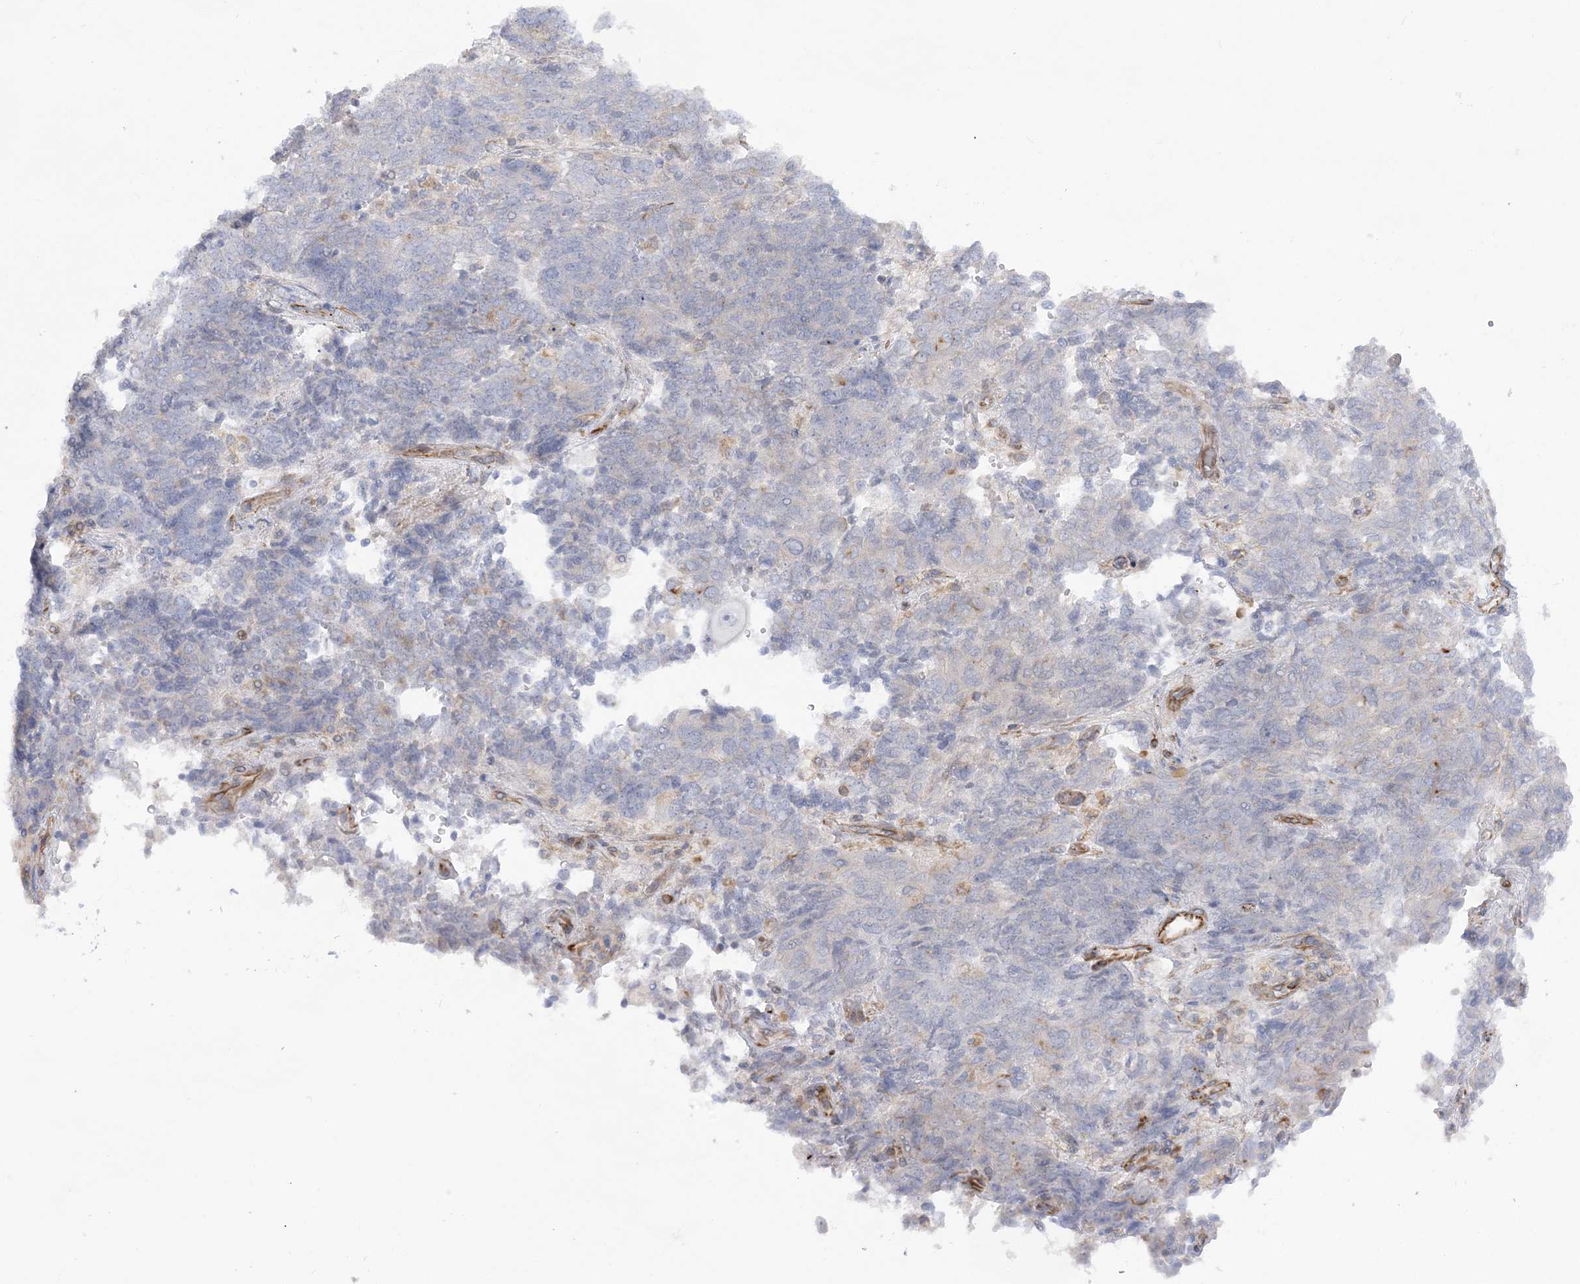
{"staining": {"intensity": "negative", "quantity": "none", "location": "none"}, "tissue": "endometrial cancer", "cell_type": "Tumor cells", "image_type": "cancer", "snomed": [{"axis": "morphology", "description": "Adenocarcinoma, NOS"}, {"axis": "topography", "description": "Endometrium"}], "caption": "Histopathology image shows no protein staining in tumor cells of endometrial cancer tissue. The staining is performed using DAB (3,3'-diaminobenzidine) brown chromogen with nuclei counter-stained in using hematoxylin.", "gene": "SCLT1", "patient": {"sex": "female", "age": 80}}